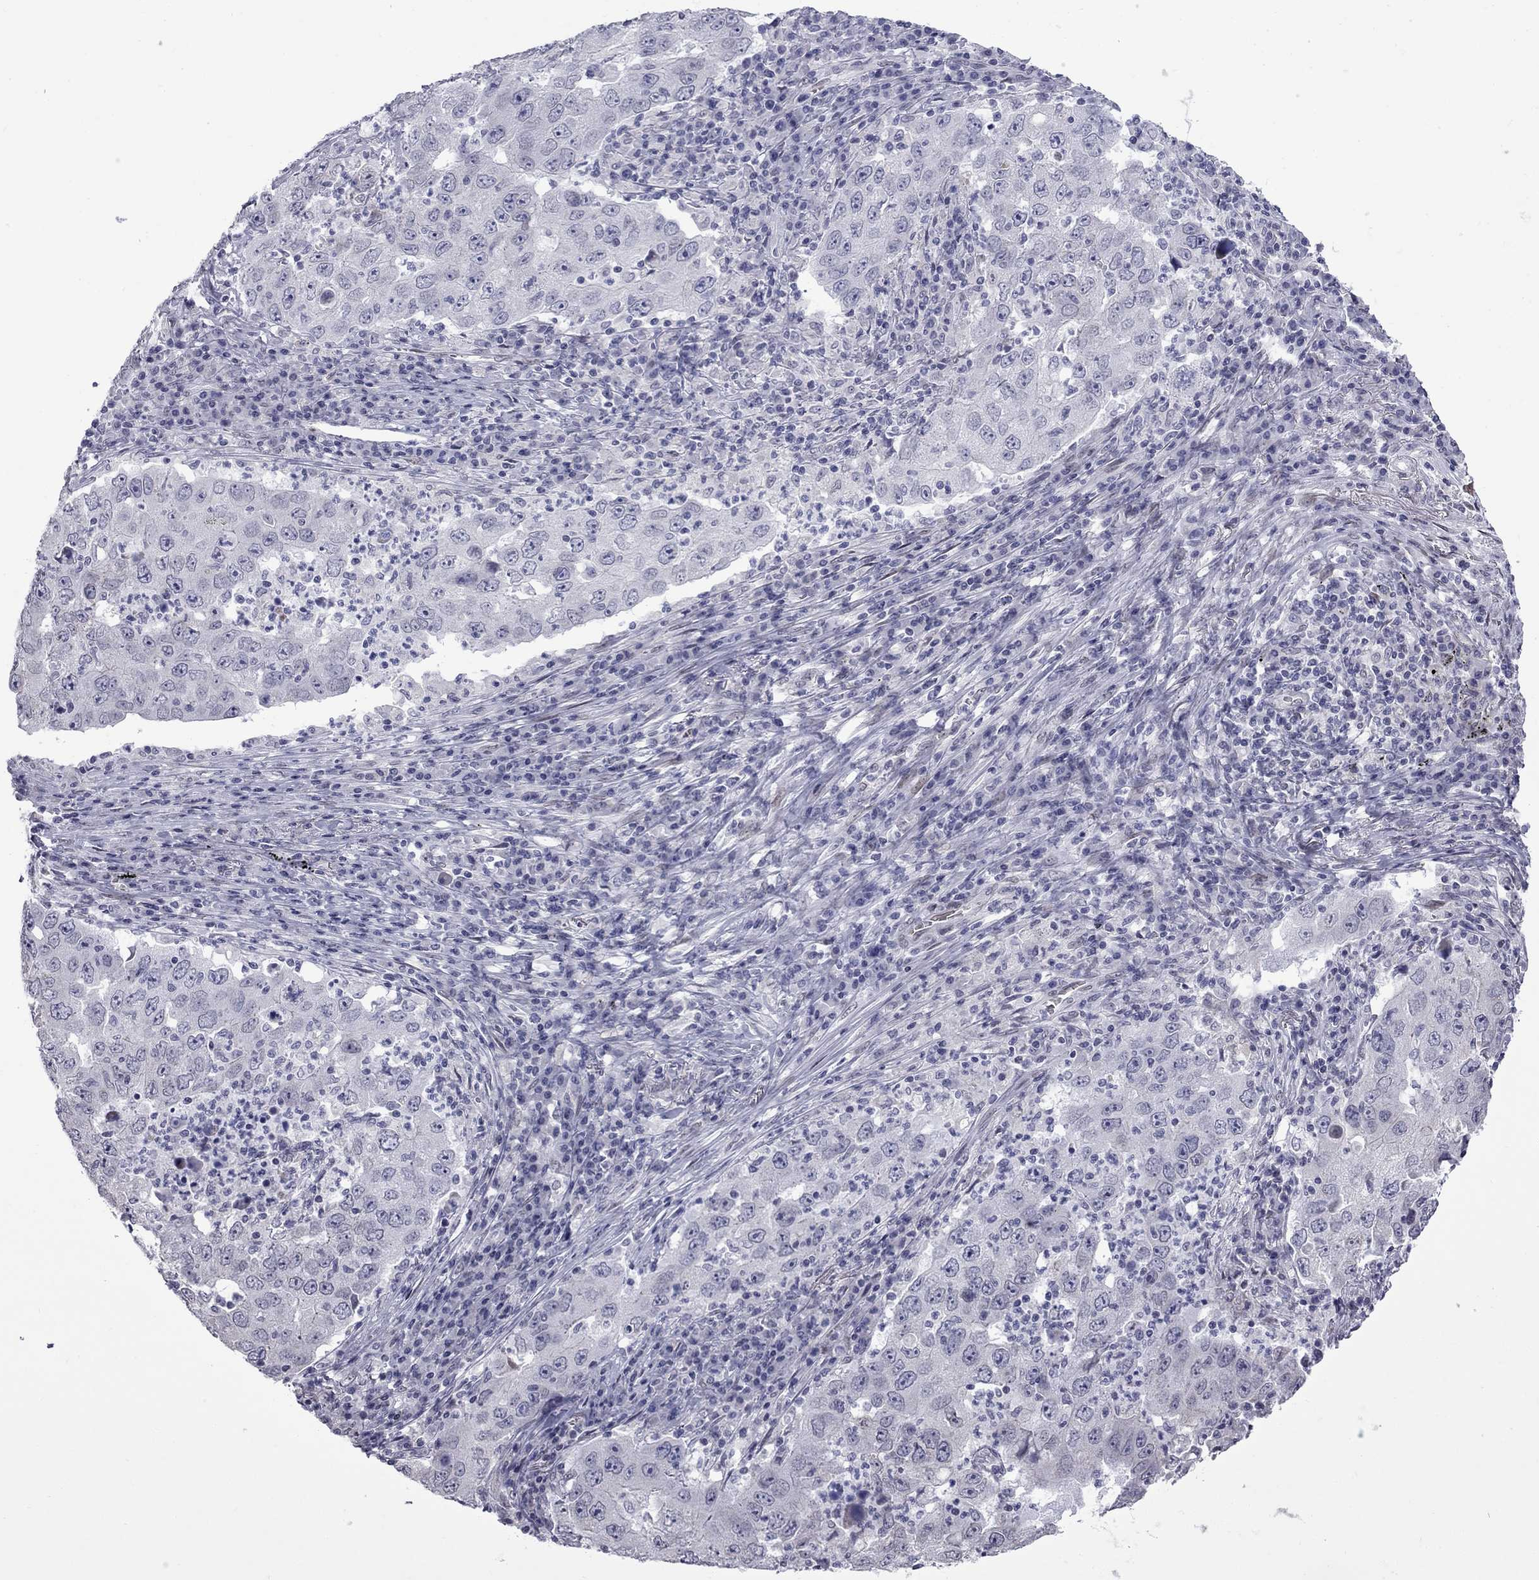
{"staining": {"intensity": "negative", "quantity": "none", "location": "none"}, "tissue": "lung cancer", "cell_type": "Tumor cells", "image_type": "cancer", "snomed": [{"axis": "morphology", "description": "Adenocarcinoma, NOS"}, {"axis": "topography", "description": "Lung"}], "caption": "Tumor cells are negative for brown protein staining in lung cancer (adenocarcinoma).", "gene": "CLTCL1", "patient": {"sex": "male", "age": 73}}